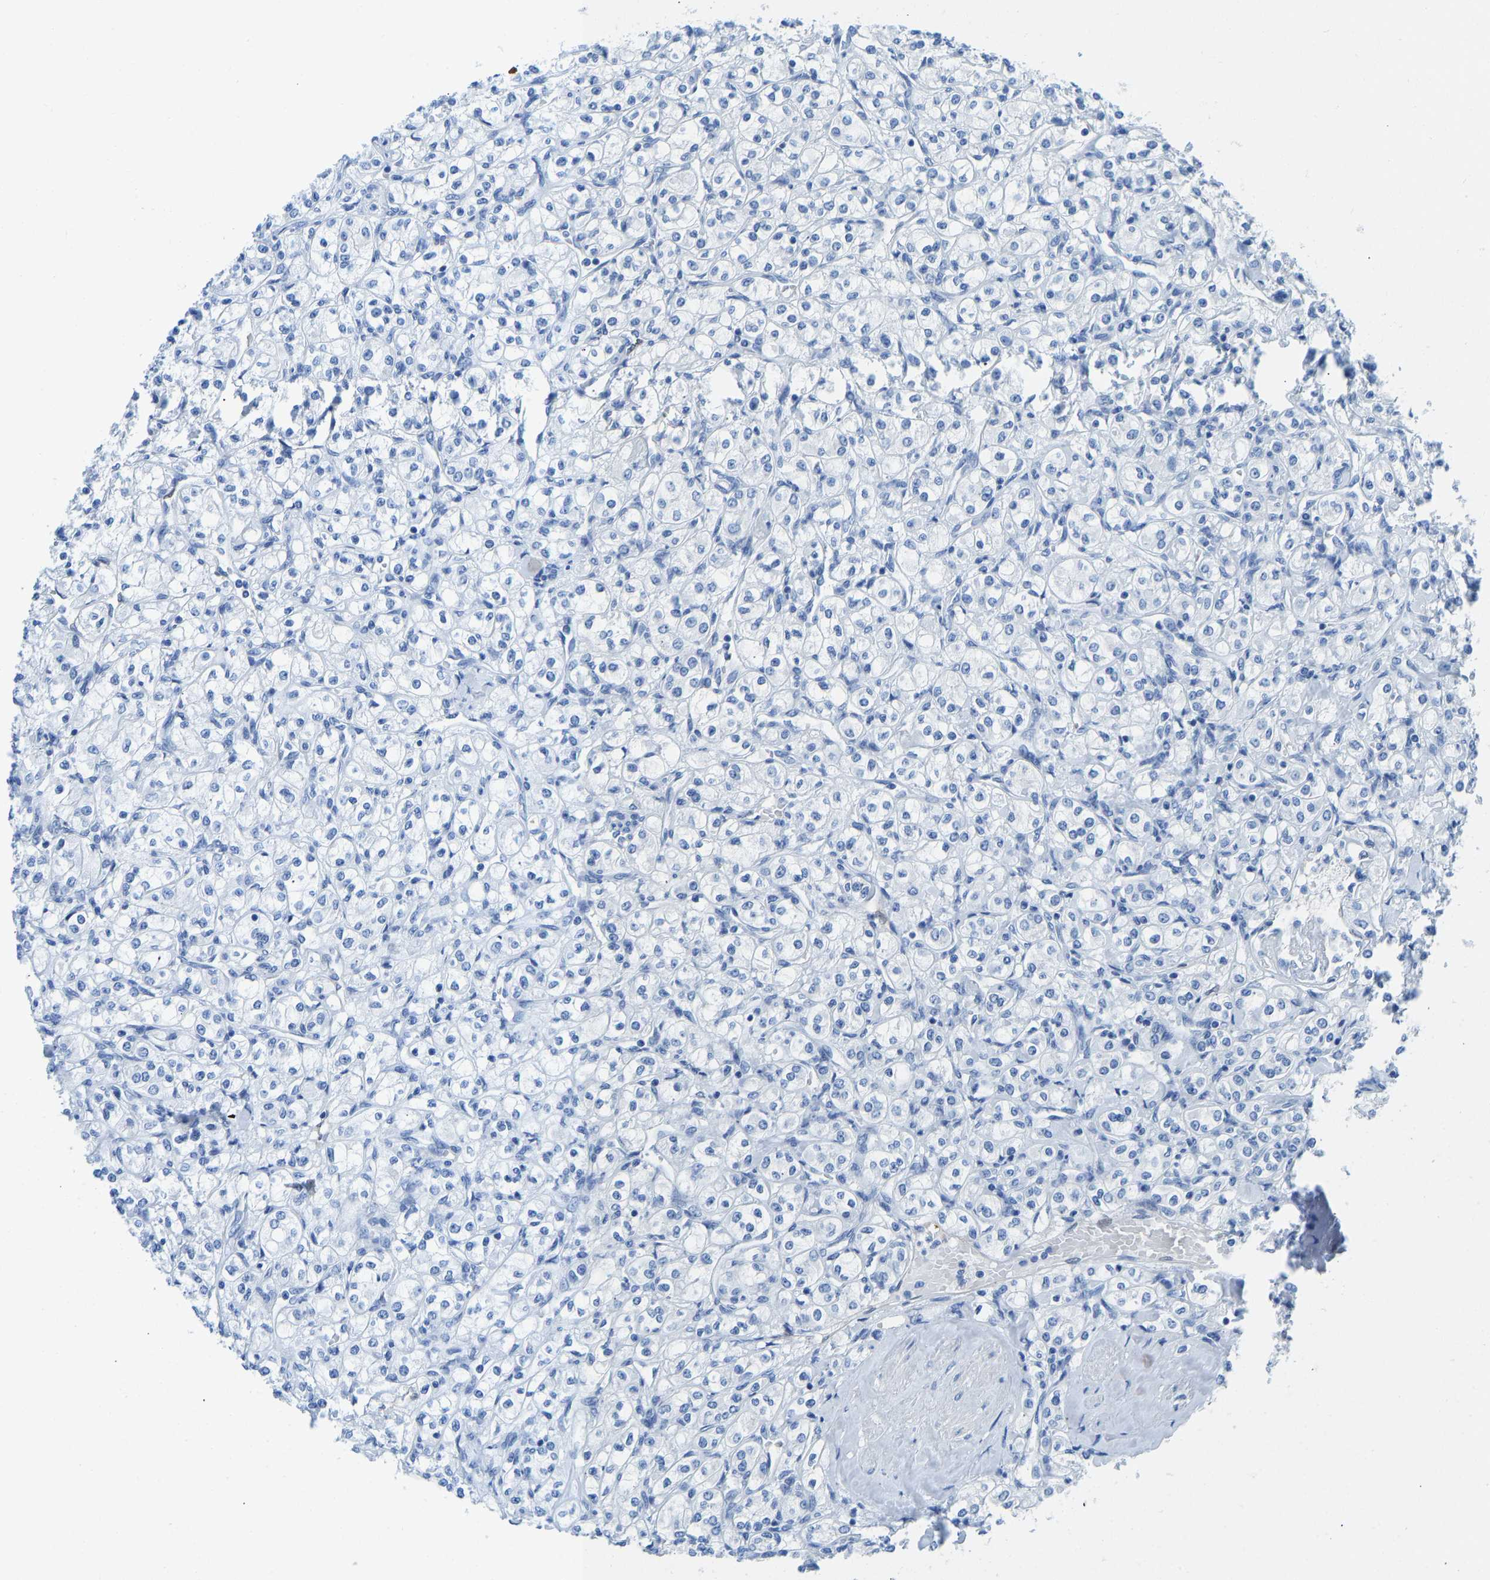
{"staining": {"intensity": "negative", "quantity": "none", "location": "none"}, "tissue": "renal cancer", "cell_type": "Tumor cells", "image_type": "cancer", "snomed": [{"axis": "morphology", "description": "Adenocarcinoma, NOS"}, {"axis": "topography", "description": "Kidney"}], "caption": "Renal cancer (adenocarcinoma) was stained to show a protein in brown. There is no significant expression in tumor cells.", "gene": "NKAIN3", "patient": {"sex": "male", "age": 77}}